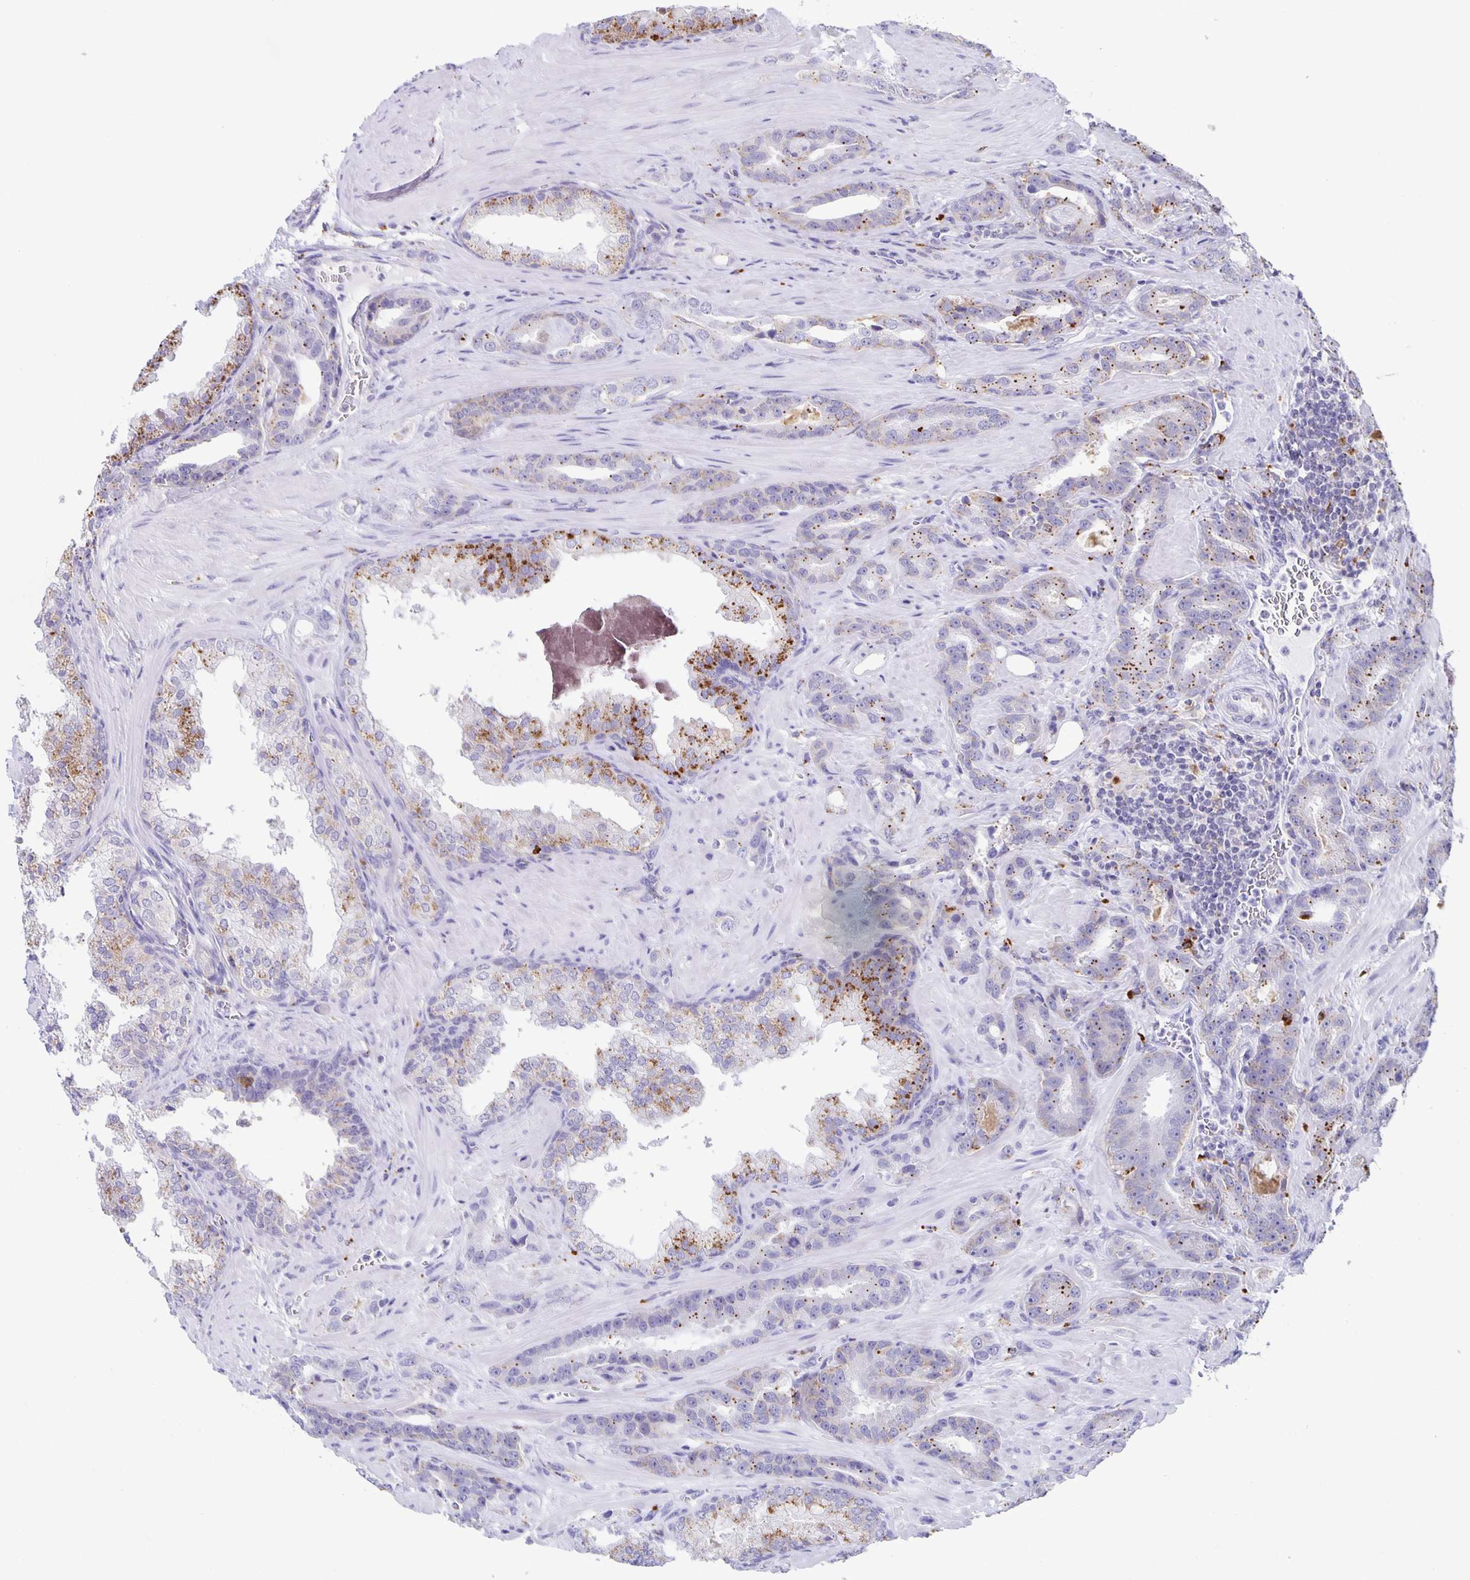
{"staining": {"intensity": "weak", "quantity": "25%-75%", "location": "cytoplasmic/membranous"}, "tissue": "prostate cancer", "cell_type": "Tumor cells", "image_type": "cancer", "snomed": [{"axis": "morphology", "description": "Adenocarcinoma, High grade"}, {"axis": "topography", "description": "Prostate"}], "caption": "Human prostate cancer (adenocarcinoma (high-grade)) stained for a protein (brown) demonstrates weak cytoplasmic/membranous positive positivity in about 25%-75% of tumor cells.", "gene": "LIPA", "patient": {"sex": "male", "age": 65}}